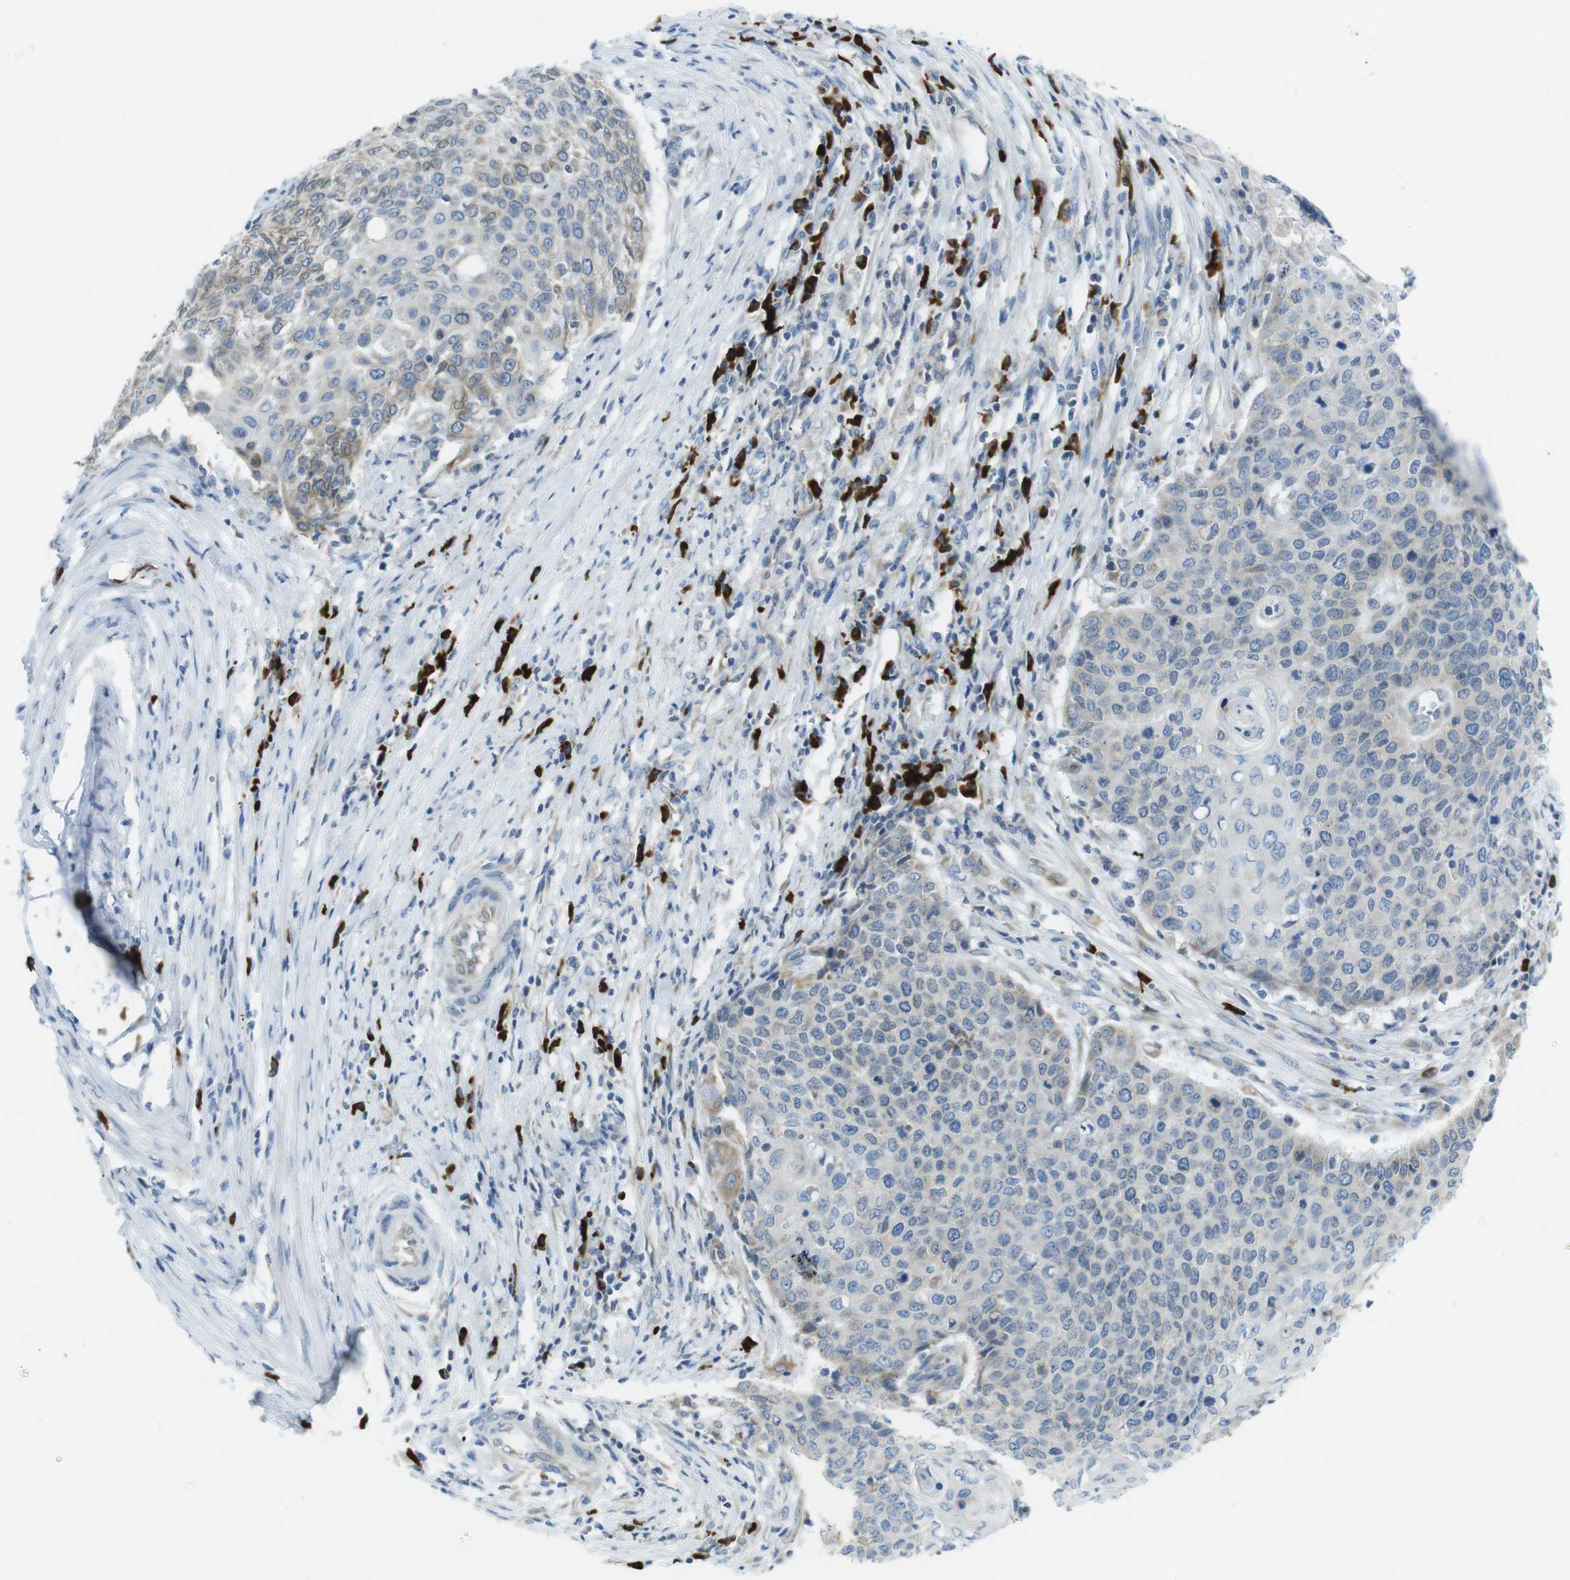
{"staining": {"intensity": "weak", "quantity": "<25%", "location": "cytoplasmic/membranous"}, "tissue": "cervical cancer", "cell_type": "Tumor cells", "image_type": "cancer", "snomed": [{"axis": "morphology", "description": "Squamous cell carcinoma, NOS"}, {"axis": "topography", "description": "Cervix"}], "caption": "This is a histopathology image of immunohistochemistry (IHC) staining of cervical cancer, which shows no positivity in tumor cells.", "gene": "CLPTM1L", "patient": {"sex": "female", "age": 39}}